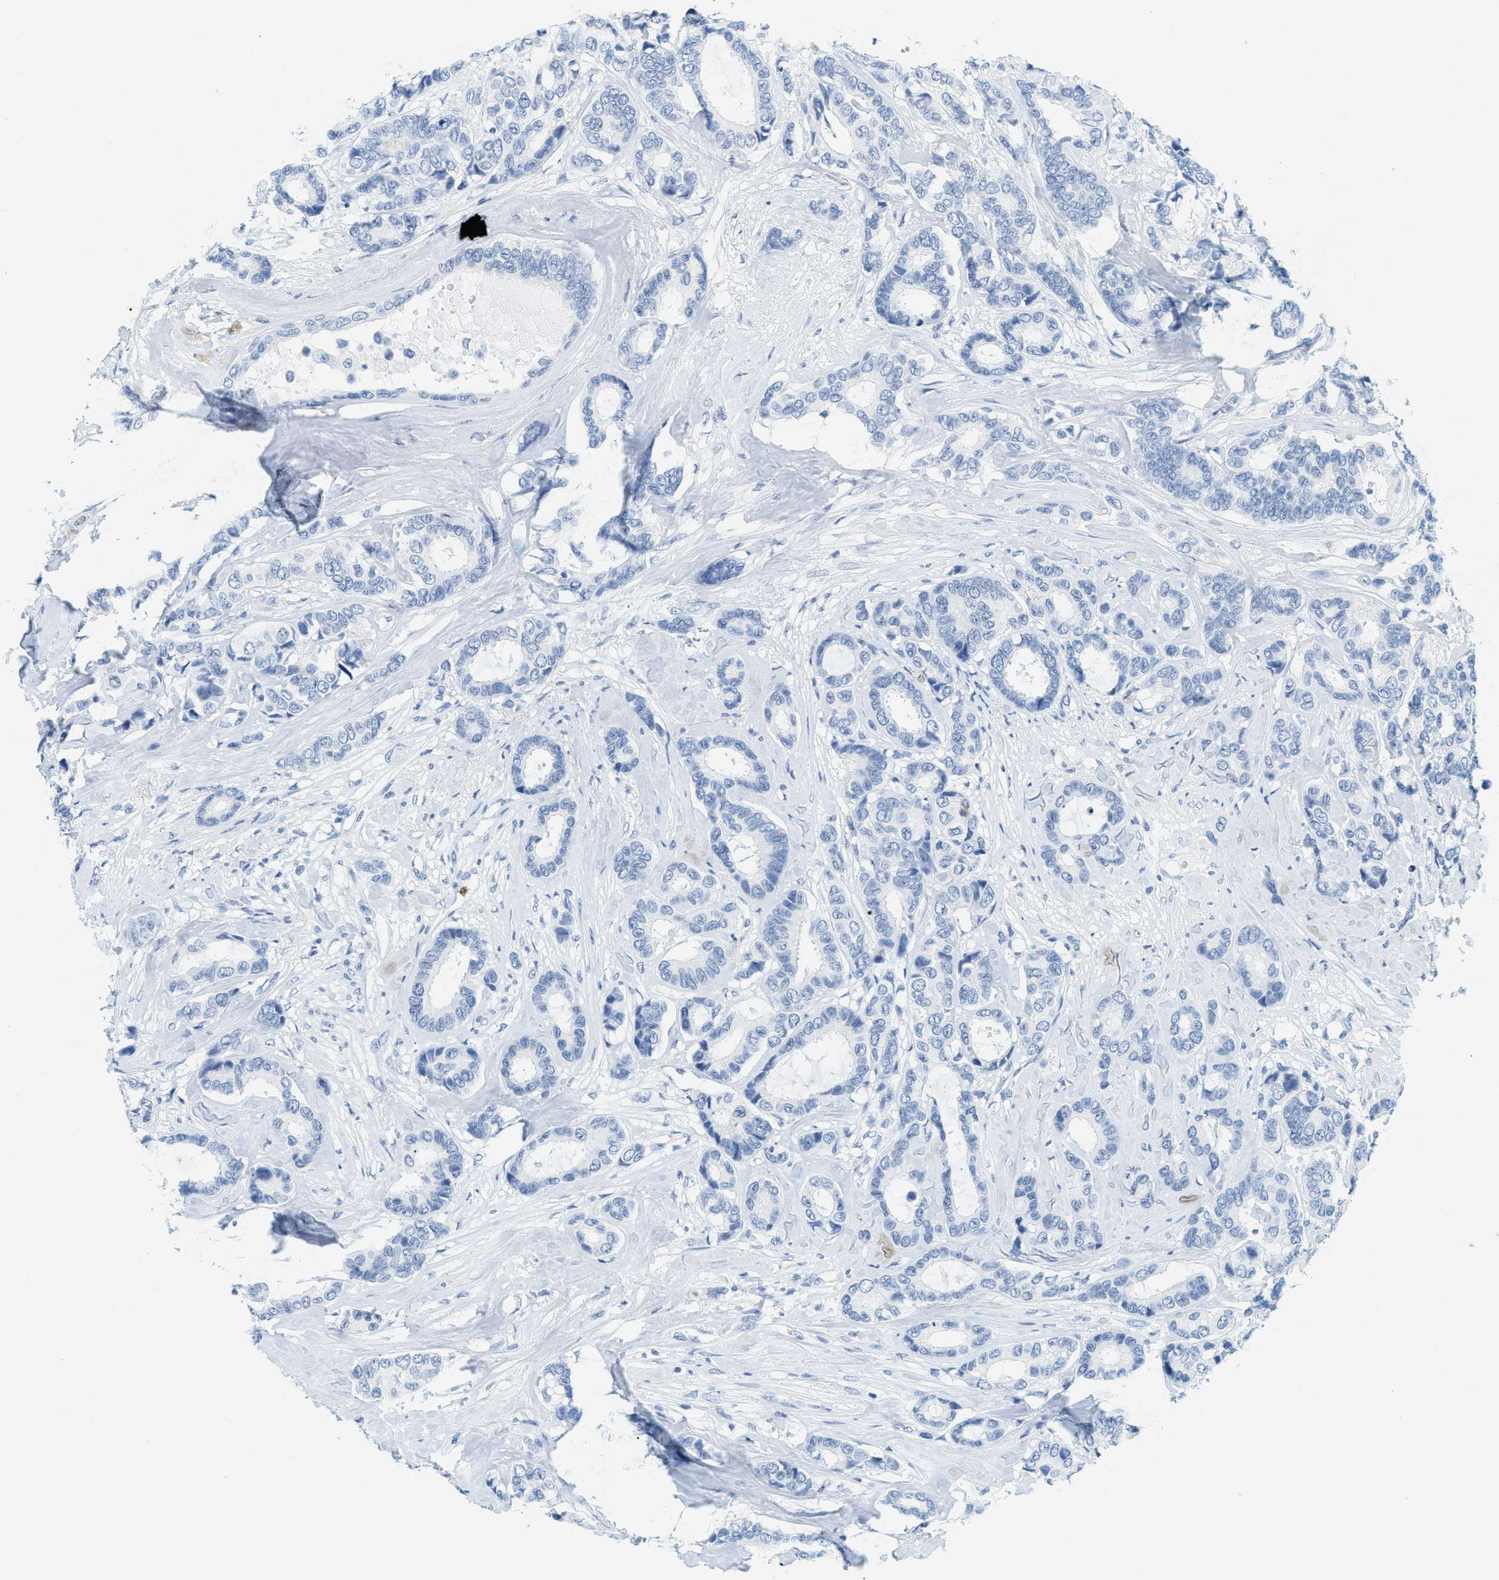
{"staining": {"intensity": "negative", "quantity": "none", "location": "none"}, "tissue": "breast cancer", "cell_type": "Tumor cells", "image_type": "cancer", "snomed": [{"axis": "morphology", "description": "Duct carcinoma"}, {"axis": "topography", "description": "Breast"}], "caption": "DAB (3,3'-diaminobenzidine) immunohistochemical staining of human breast cancer (infiltrating ductal carcinoma) shows no significant expression in tumor cells.", "gene": "LCN2", "patient": {"sex": "female", "age": 87}}